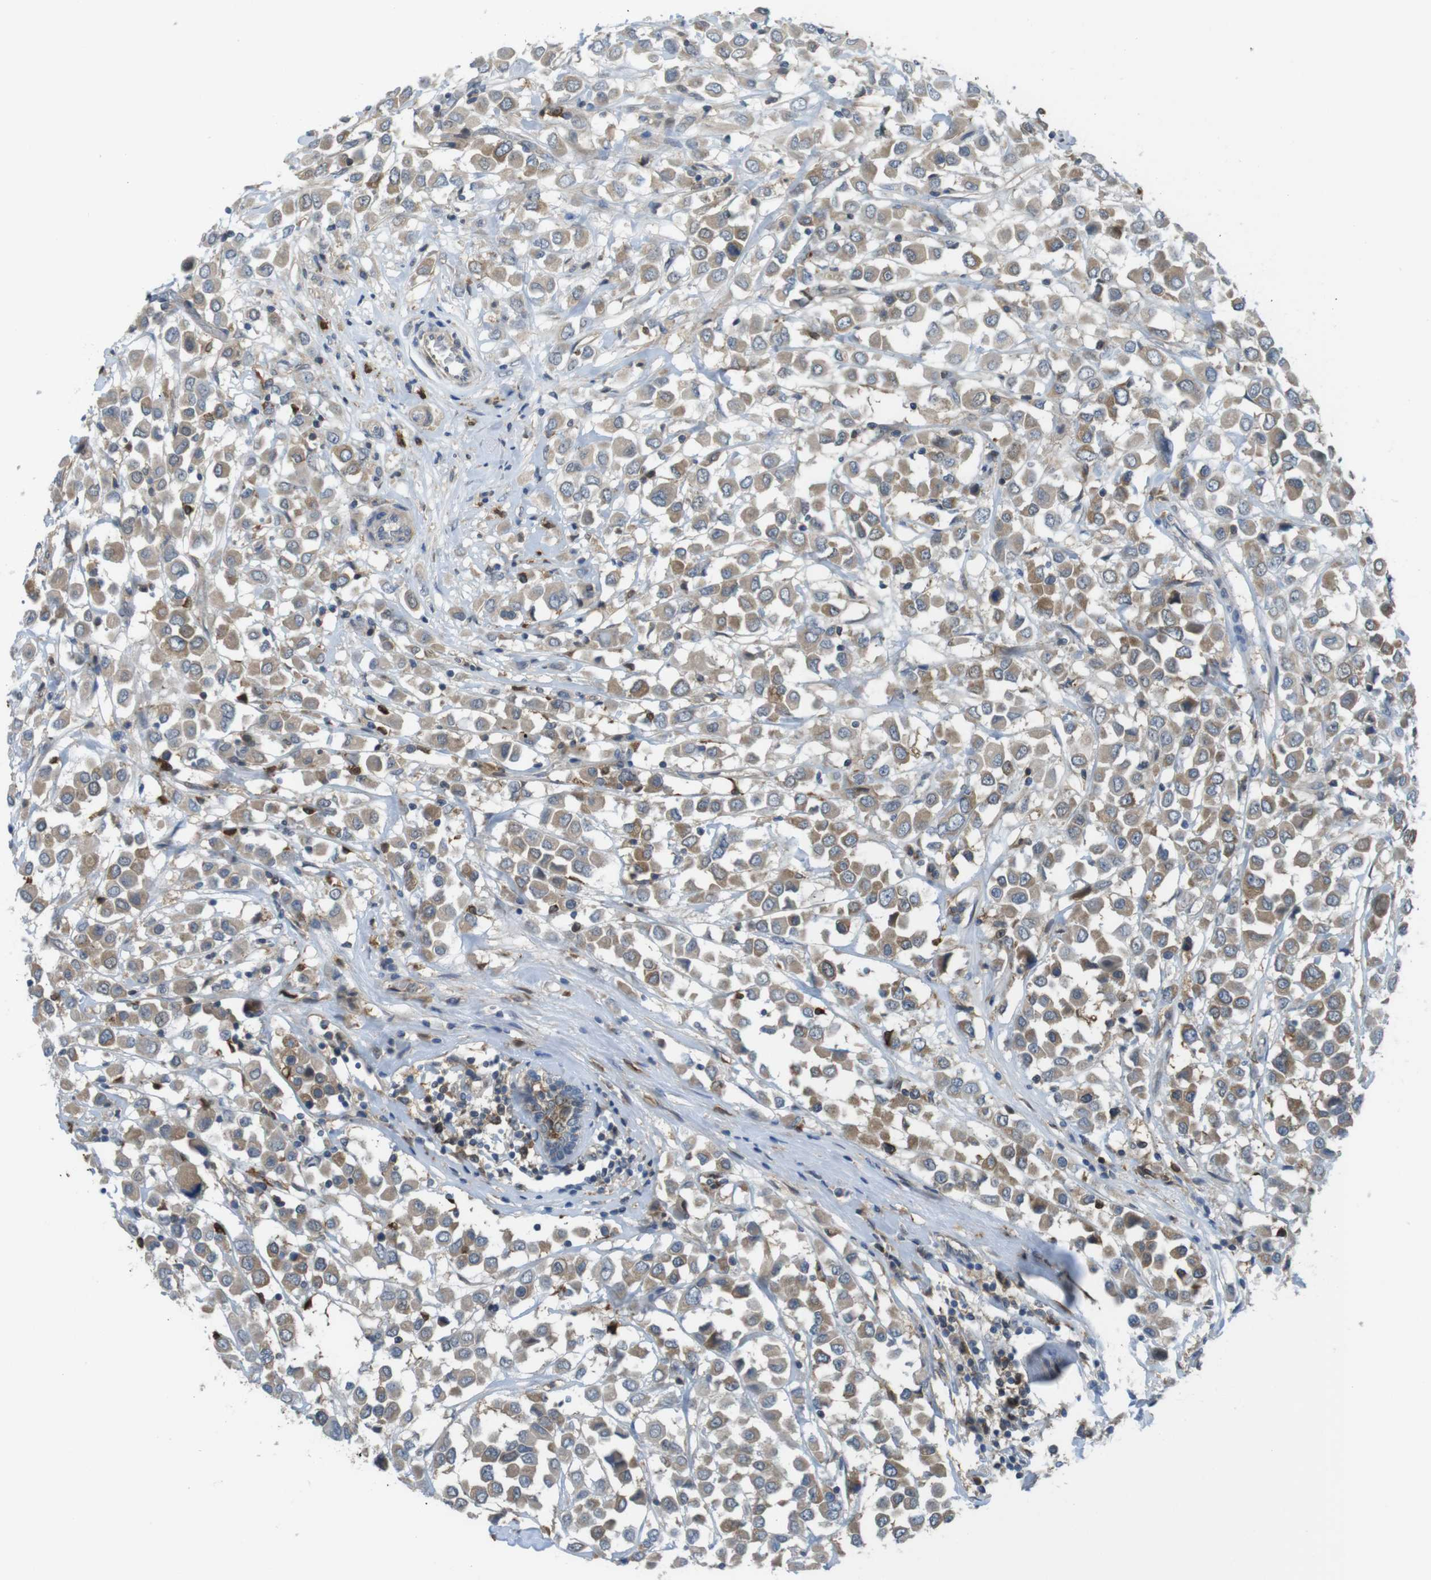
{"staining": {"intensity": "moderate", "quantity": ">75%", "location": "cytoplasmic/membranous"}, "tissue": "breast cancer", "cell_type": "Tumor cells", "image_type": "cancer", "snomed": [{"axis": "morphology", "description": "Duct carcinoma"}, {"axis": "topography", "description": "Breast"}], "caption": "Invasive ductal carcinoma (breast) stained with a brown dye reveals moderate cytoplasmic/membranous positive staining in about >75% of tumor cells.", "gene": "MTHFD1", "patient": {"sex": "female", "age": 61}}